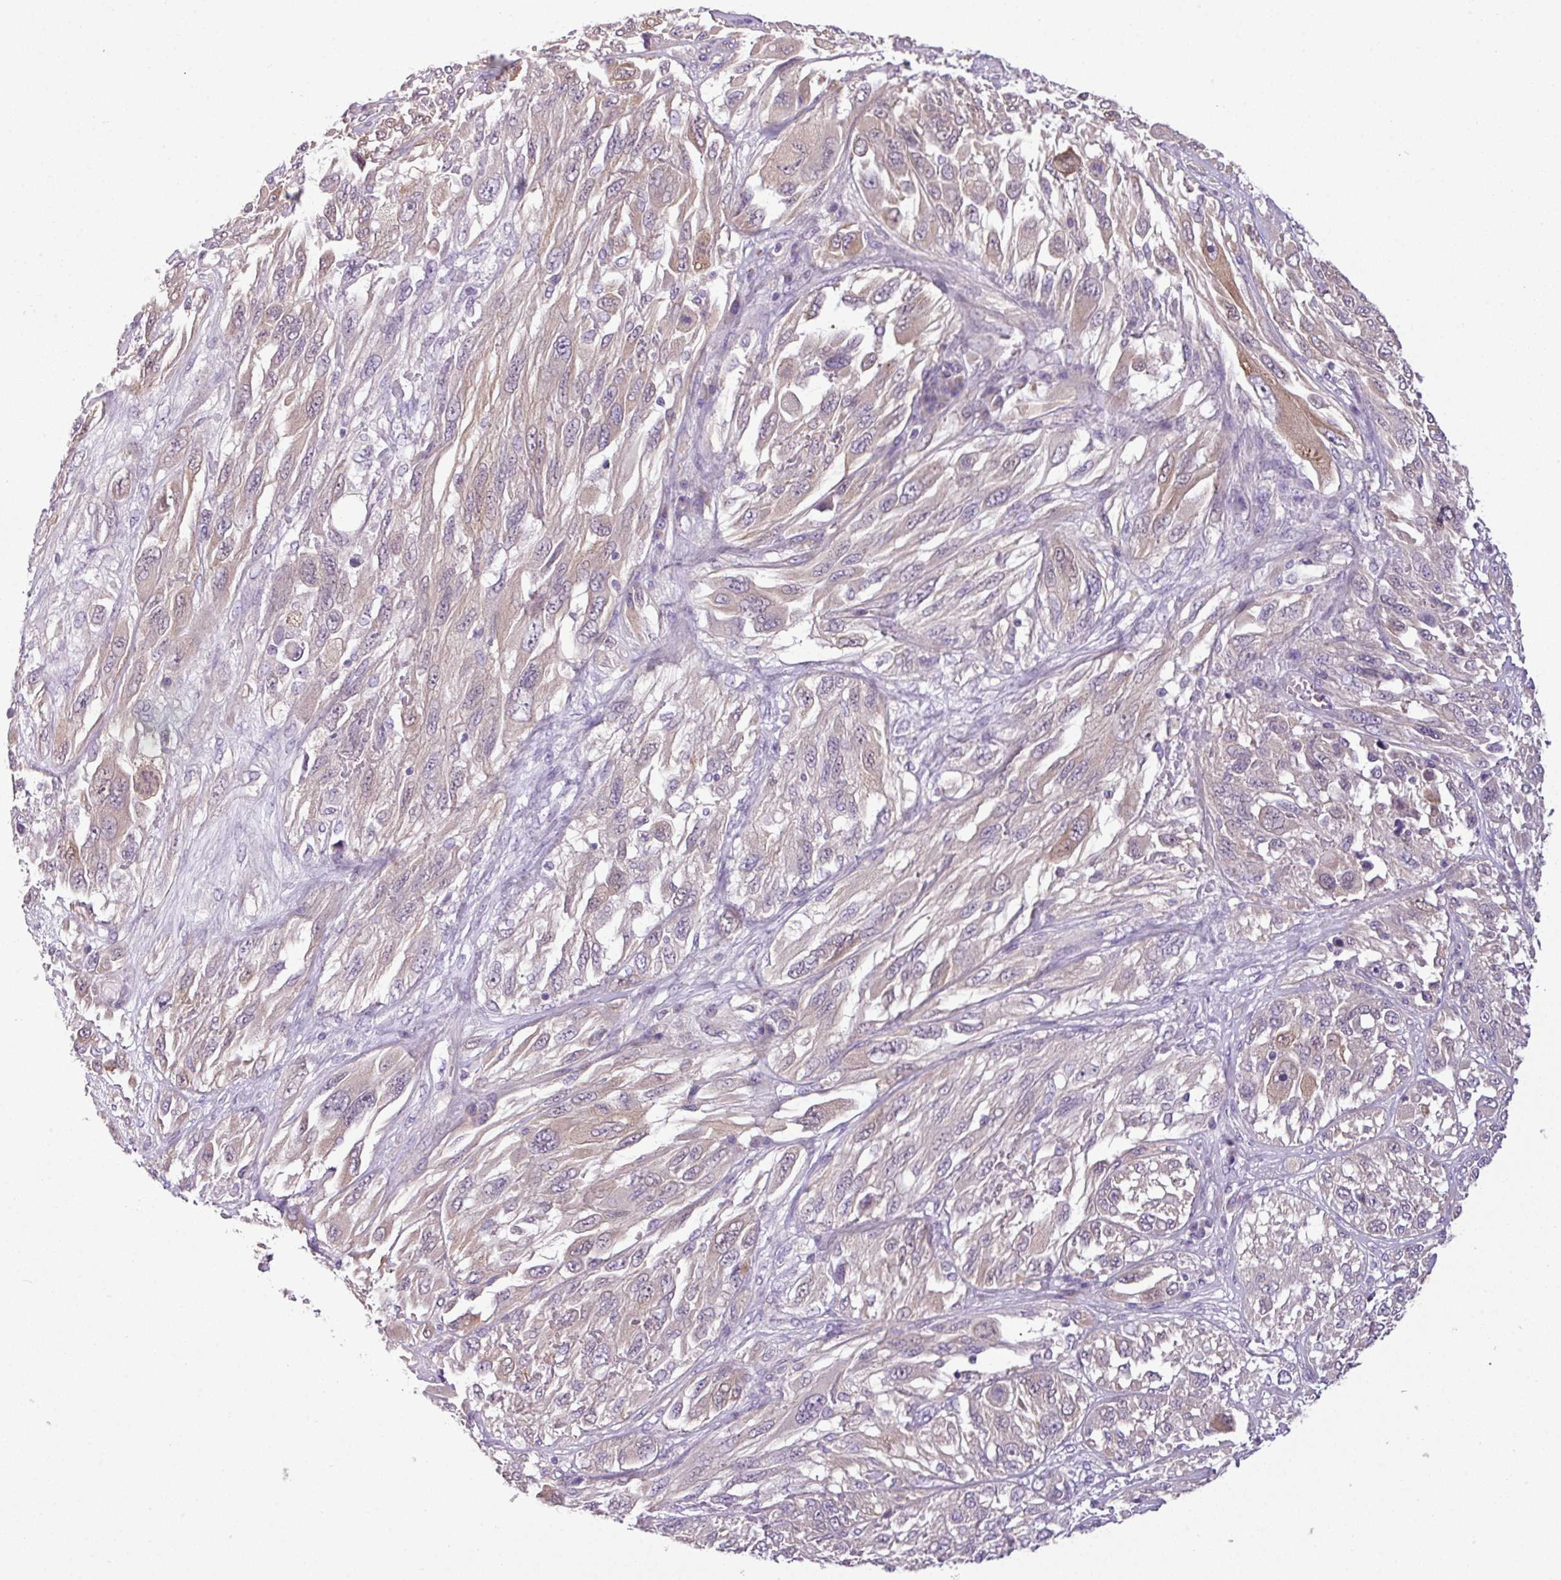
{"staining": {"intensity": "moderate", "quantity": ">75%", "location": "cytoplasmic/membranous"}, "tissue": "melanoma", "cell_type": "Tumor cells", "image_type": "cancer", "snomed": [{"axis": "morphology", "description": "Malignant melanoma, NOS"}, {"axis": "topography", "description": "Skin"}], "caption": "Malignant melanoma stained with IHC reveals moderate cytoplasmic/membranous staining in approximately >75% of tumor cells. (DAB IHC, brown staining for protein, blue staining for nuclei).", "gene": "TOR1AIP2", "patient": {"sex": "female", "age": 91}}